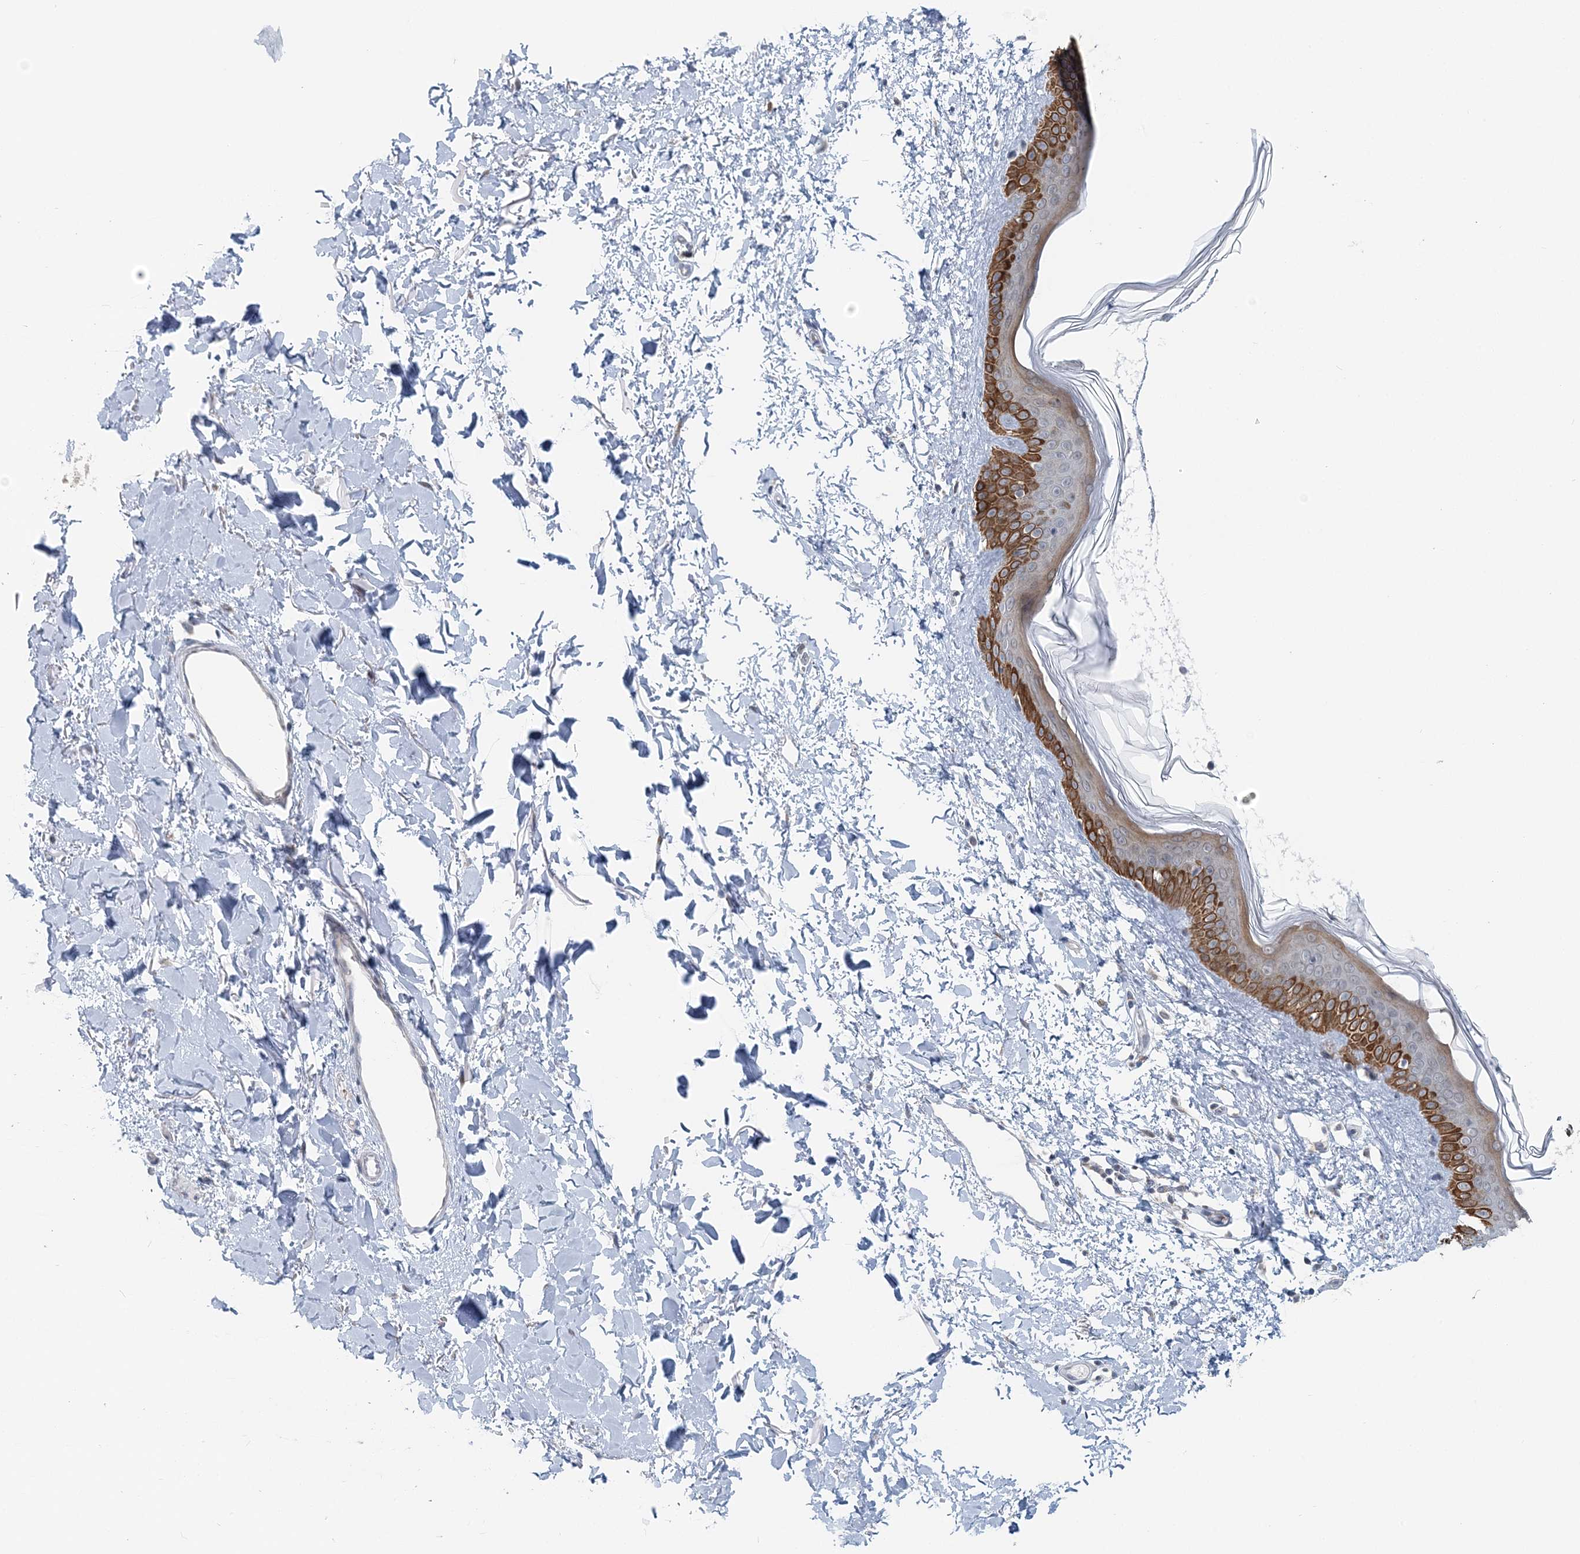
{"staining": {"intensity": "moderate", "quantity": ">75%", "location": "cytoplasmic/membranous"}, "tissue": "skin", "cell_type": "Fibroblasts", "image_type": "normal", "snomed": [{"axis": "morphology", "description": "Normal tissue, NOS"}, {"axis": "topography", "description": "Skin"}], "caption": "Moderate cytoplasmic/membranous positivity is seen in about >75% of fibroblasts in normal skin. (Stains: DAB (3,3'-diaminobenzidine) in brown, nuclei in blue, Microscopy: brightfield microscopy at high magnification).", "gene": "RNF150", "patient": {"sex": "female", "age": 58}}